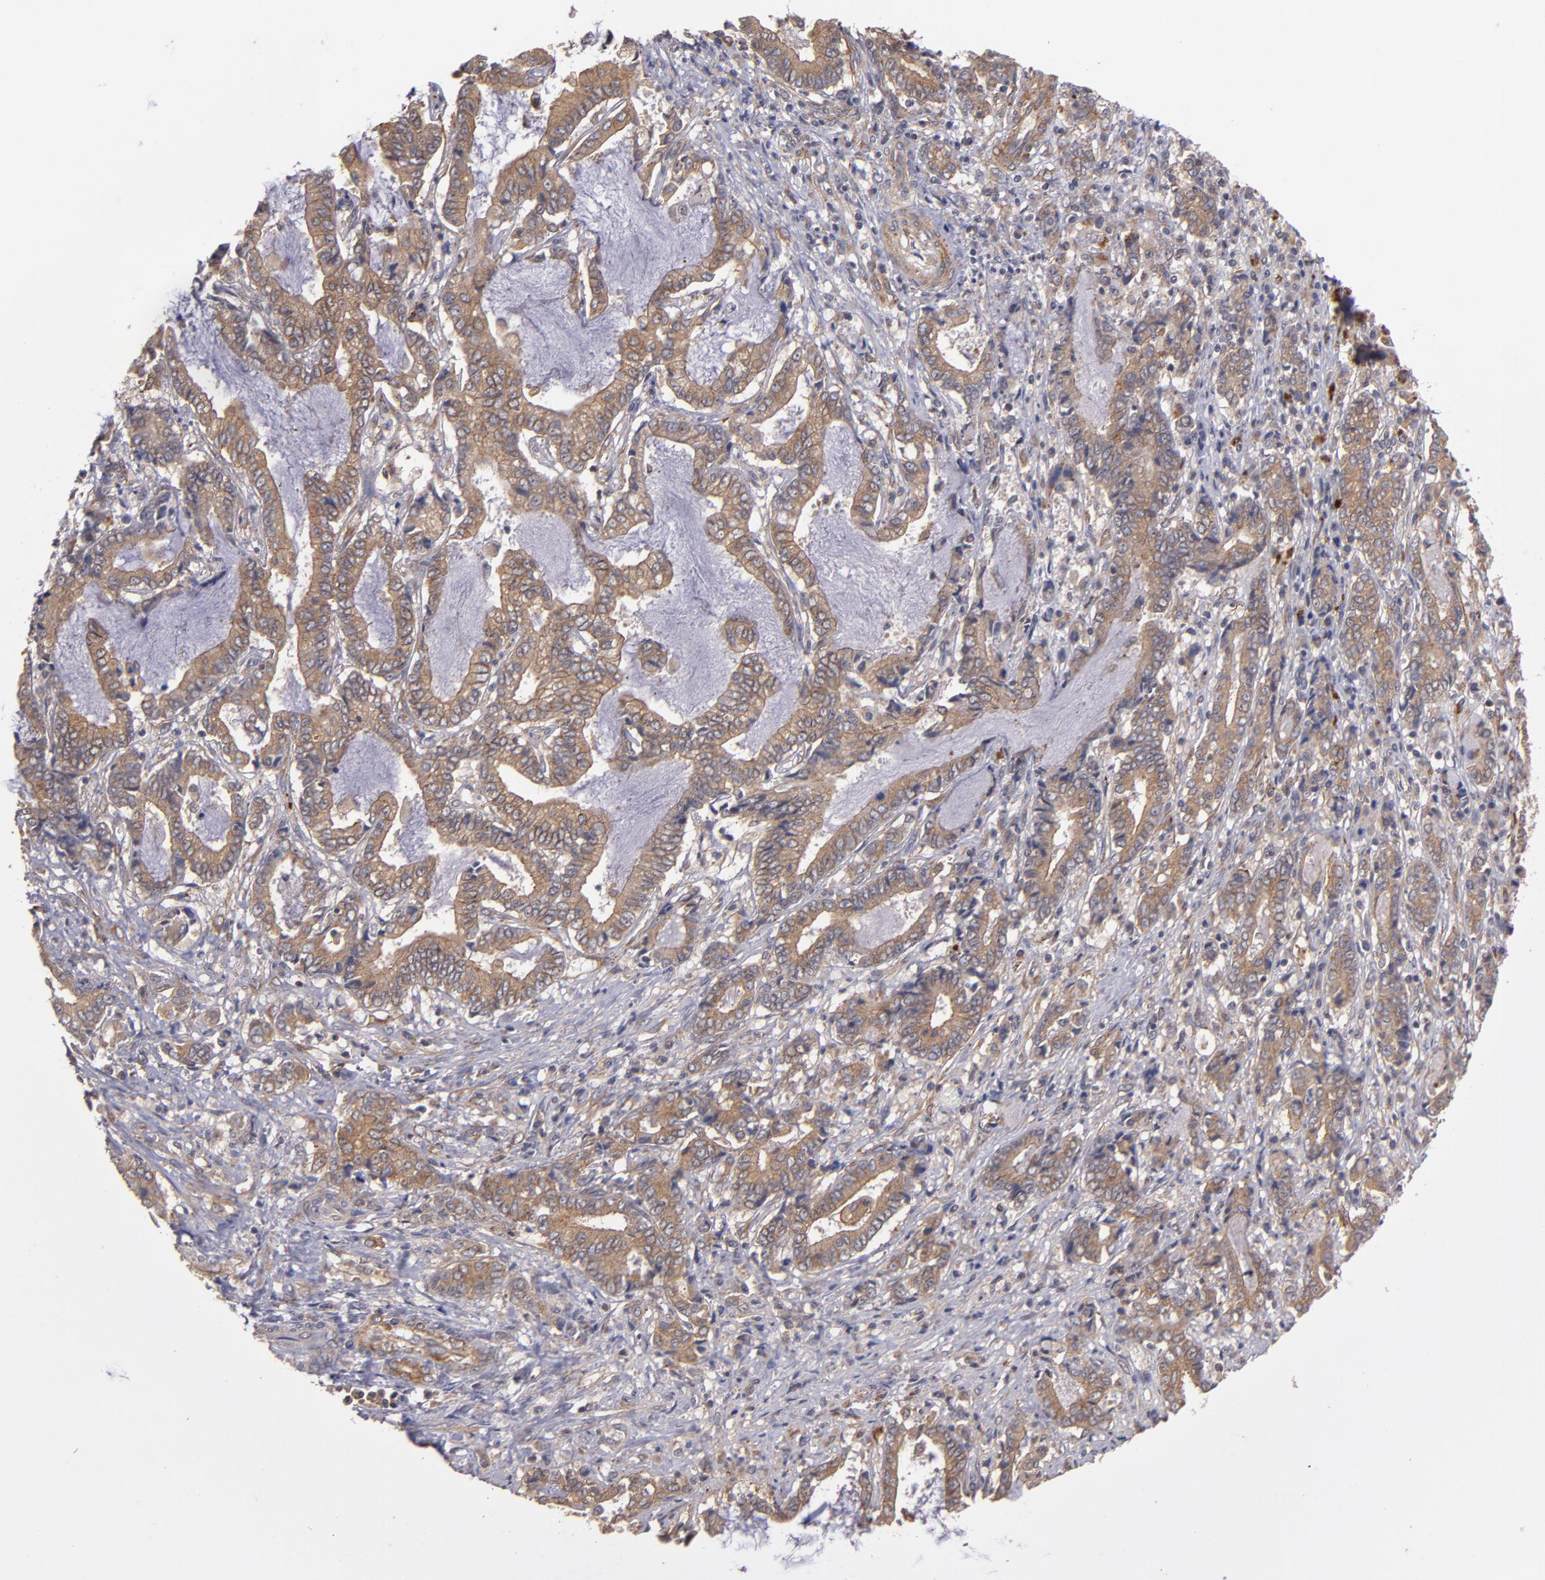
{"staining": {"intensity": "moderate", "quantity": ">75%", "location": "cytoplasmic/membranous"}, "tissue": "liver cancer", "cell_type": "Tumor cells", "image_type": "cancer", "snomed": [{"axis": "morphology", "description": "Cholangiocarcinoma"}, {"axis": "topography", "description": "Liver"}], "caption": "Protein expression by immunohistochemistry (IHC) reveals moderate cytoplasmic/membranous positivity in about >75% of tumor cells in liver cancer. The protein is stained brown, and the nuclei are stained in blue (DAB IHC with brightfield microscopy, high magnification).", "gene": "CTSO", "patient": {"sex": "male", "age": 57}}